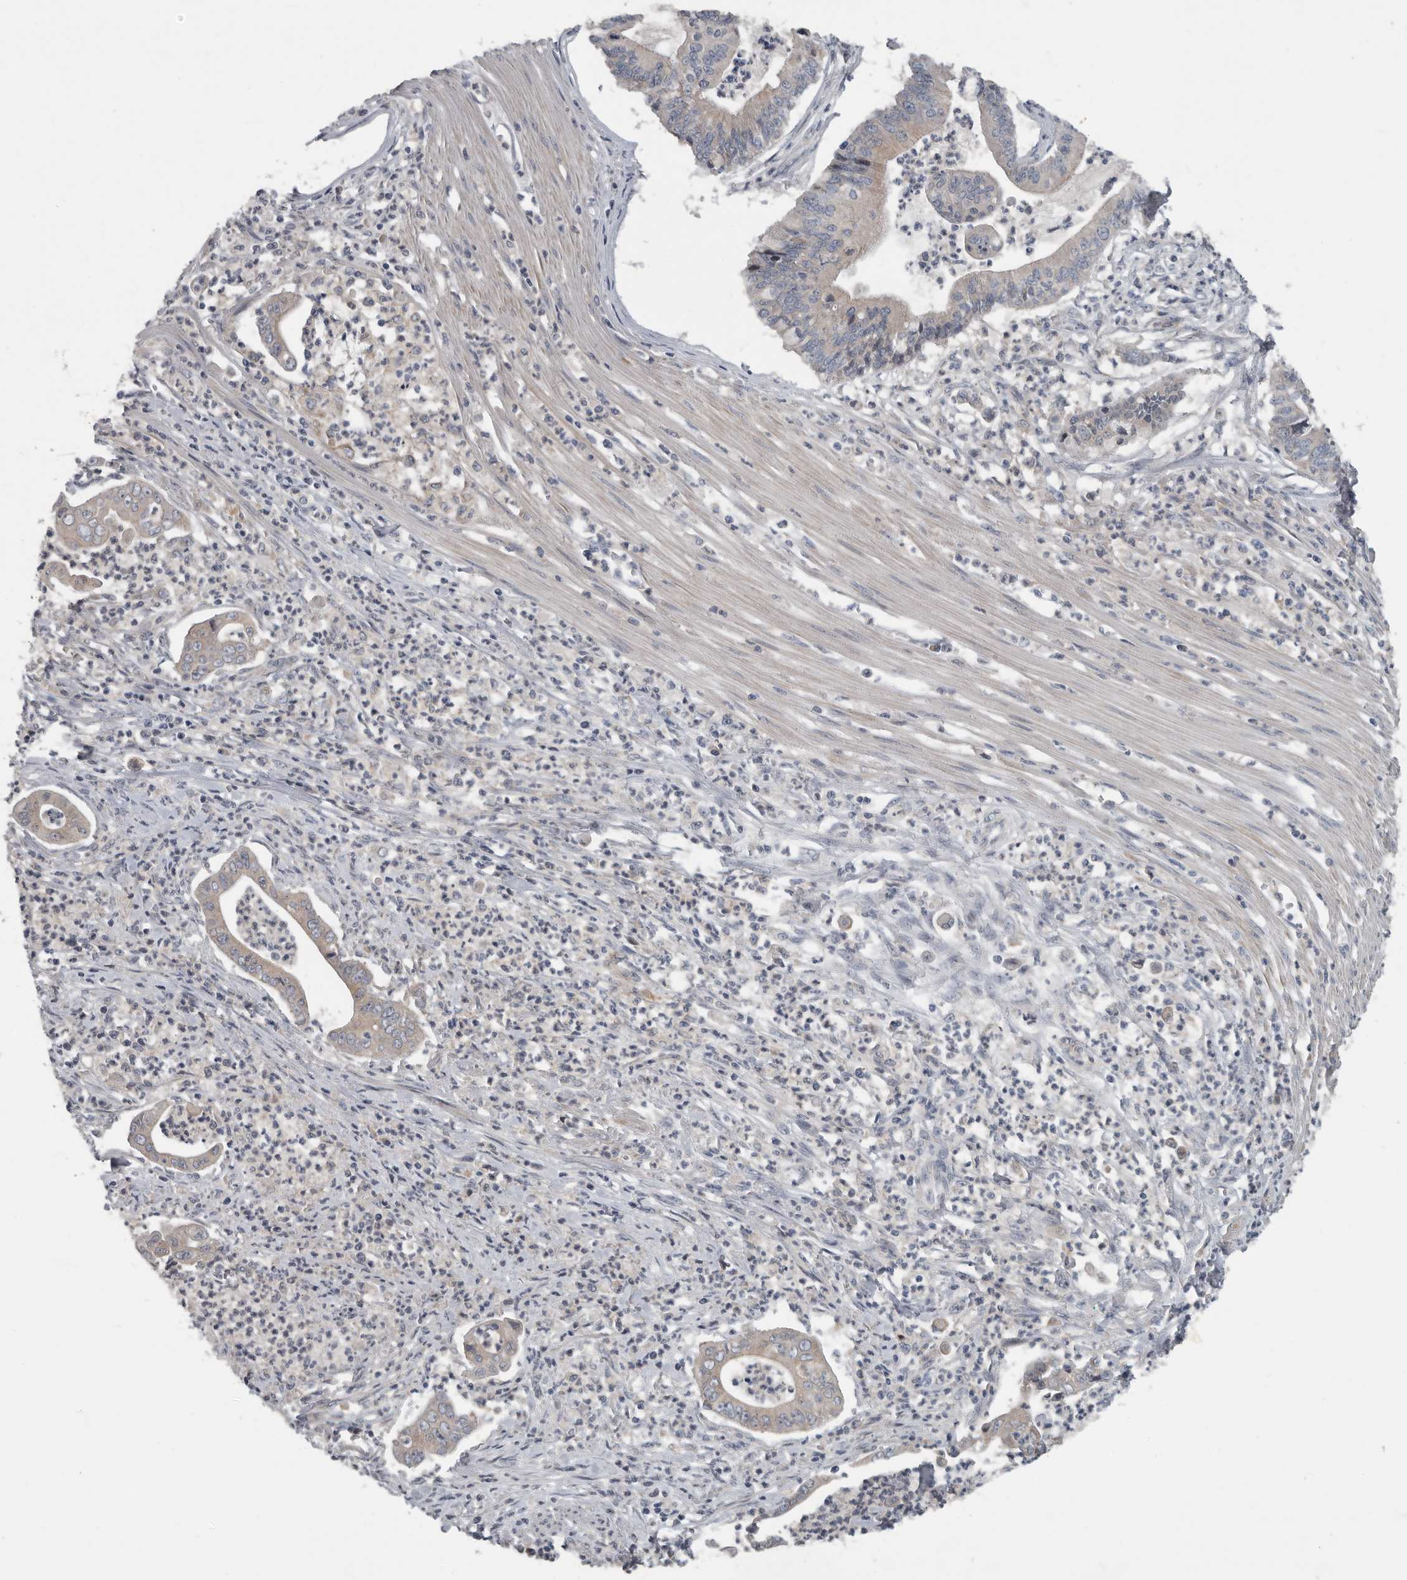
{"staining": {"intensity": "weak", "quantity": "<25%", "location": "cytoplasmic/membranous"}, "tissue": "pancreatic cancer", "cell_type": "Tumor cells", "image_type": "cancer", "snomed": [{"axis": "morphology", "description": "Adenocarcinoma, NOS"}, {"axis": "topography", "description": "Pancreas"}], "caption": "This is an immunohistochemistry photomicrograph of human pancreatic cancer. There is no expression in tumor cells.", "gene": "TMEM199", "patient": {"sex": "male", "age": 69}}